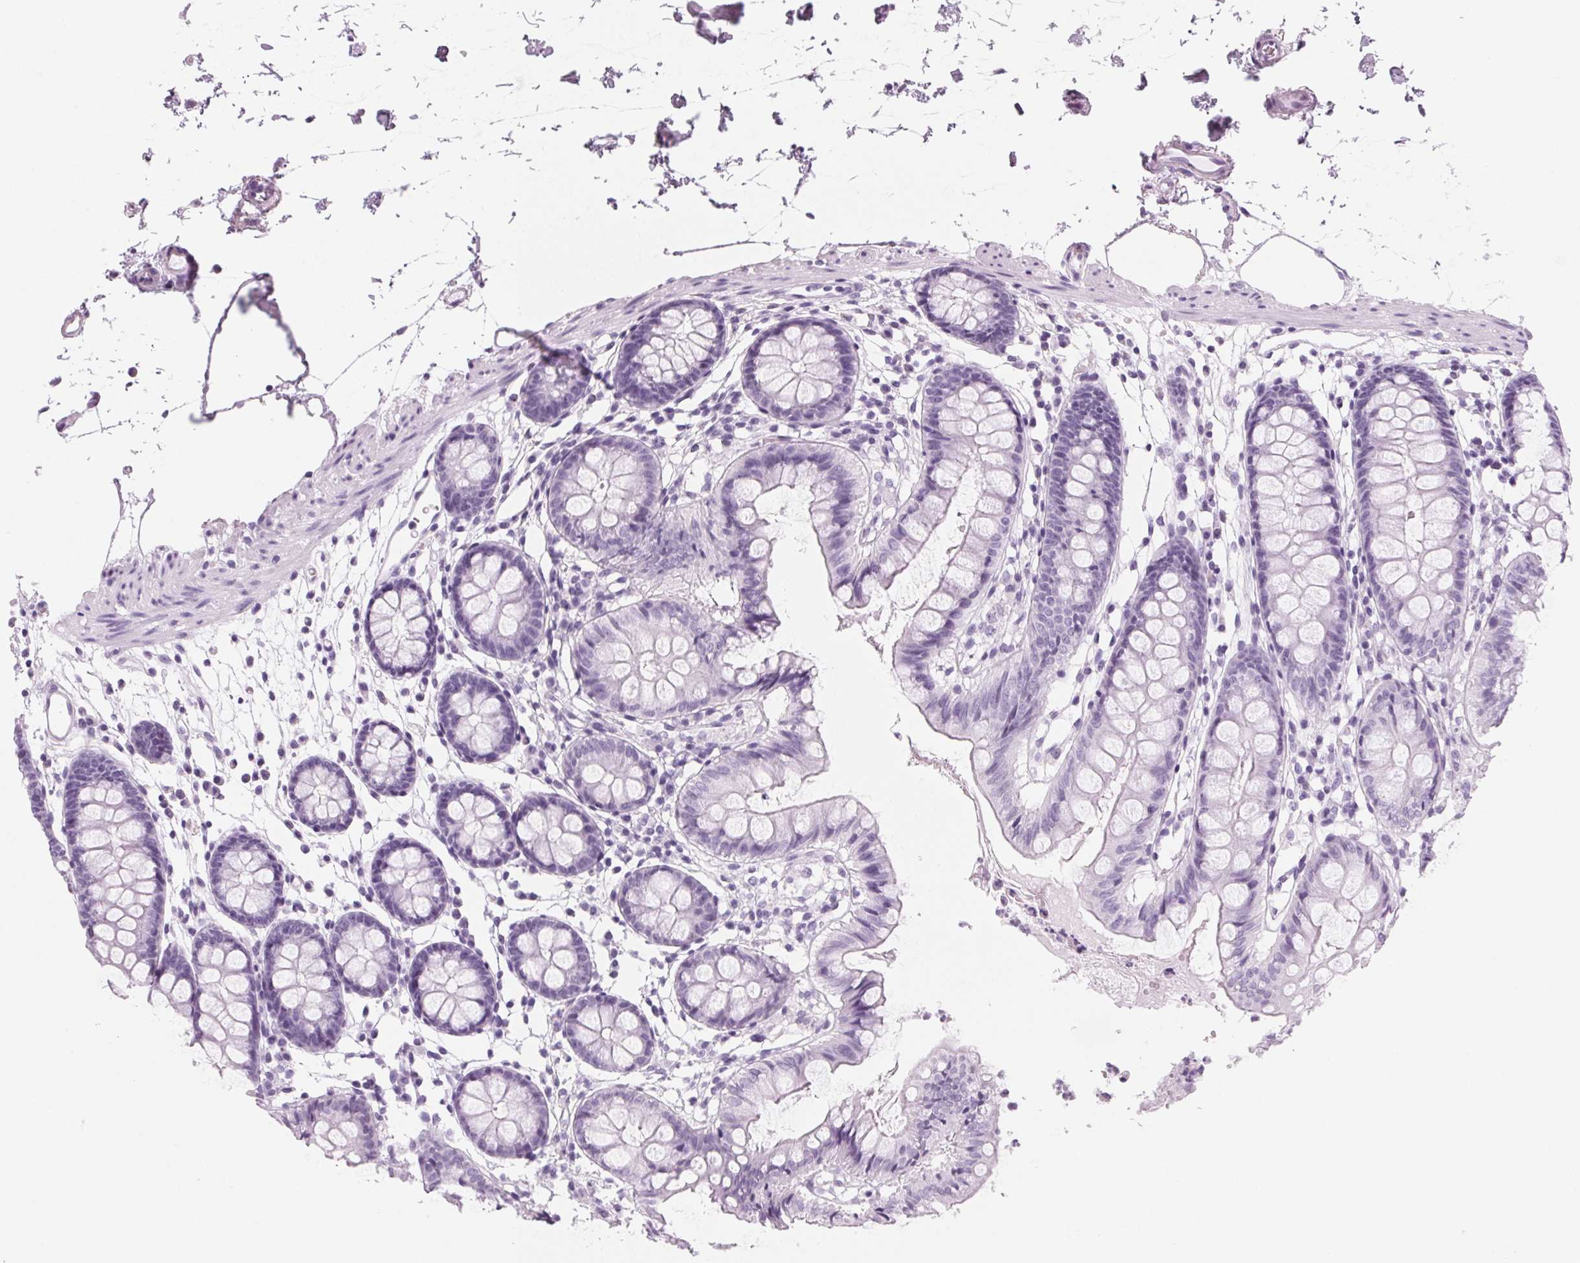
{"staining": {"intensity": "negative", "quantity": "none", "location": "none"}, "tissue": "colon", "cell_type": "Endothelial cells", "image_type": "normal", "snomed": [{"axis": "morphology", "description": "Normal tissue, NOS"}, {"axis": "topography", "description": "Colon"}], "caption": "An immunohistochemistry histopathology image of benign colon is shown. There is no staining in endothelial cells of colon.", "gene": "DNTTIP2", "patient": {"sex": "female", "age": 84}}